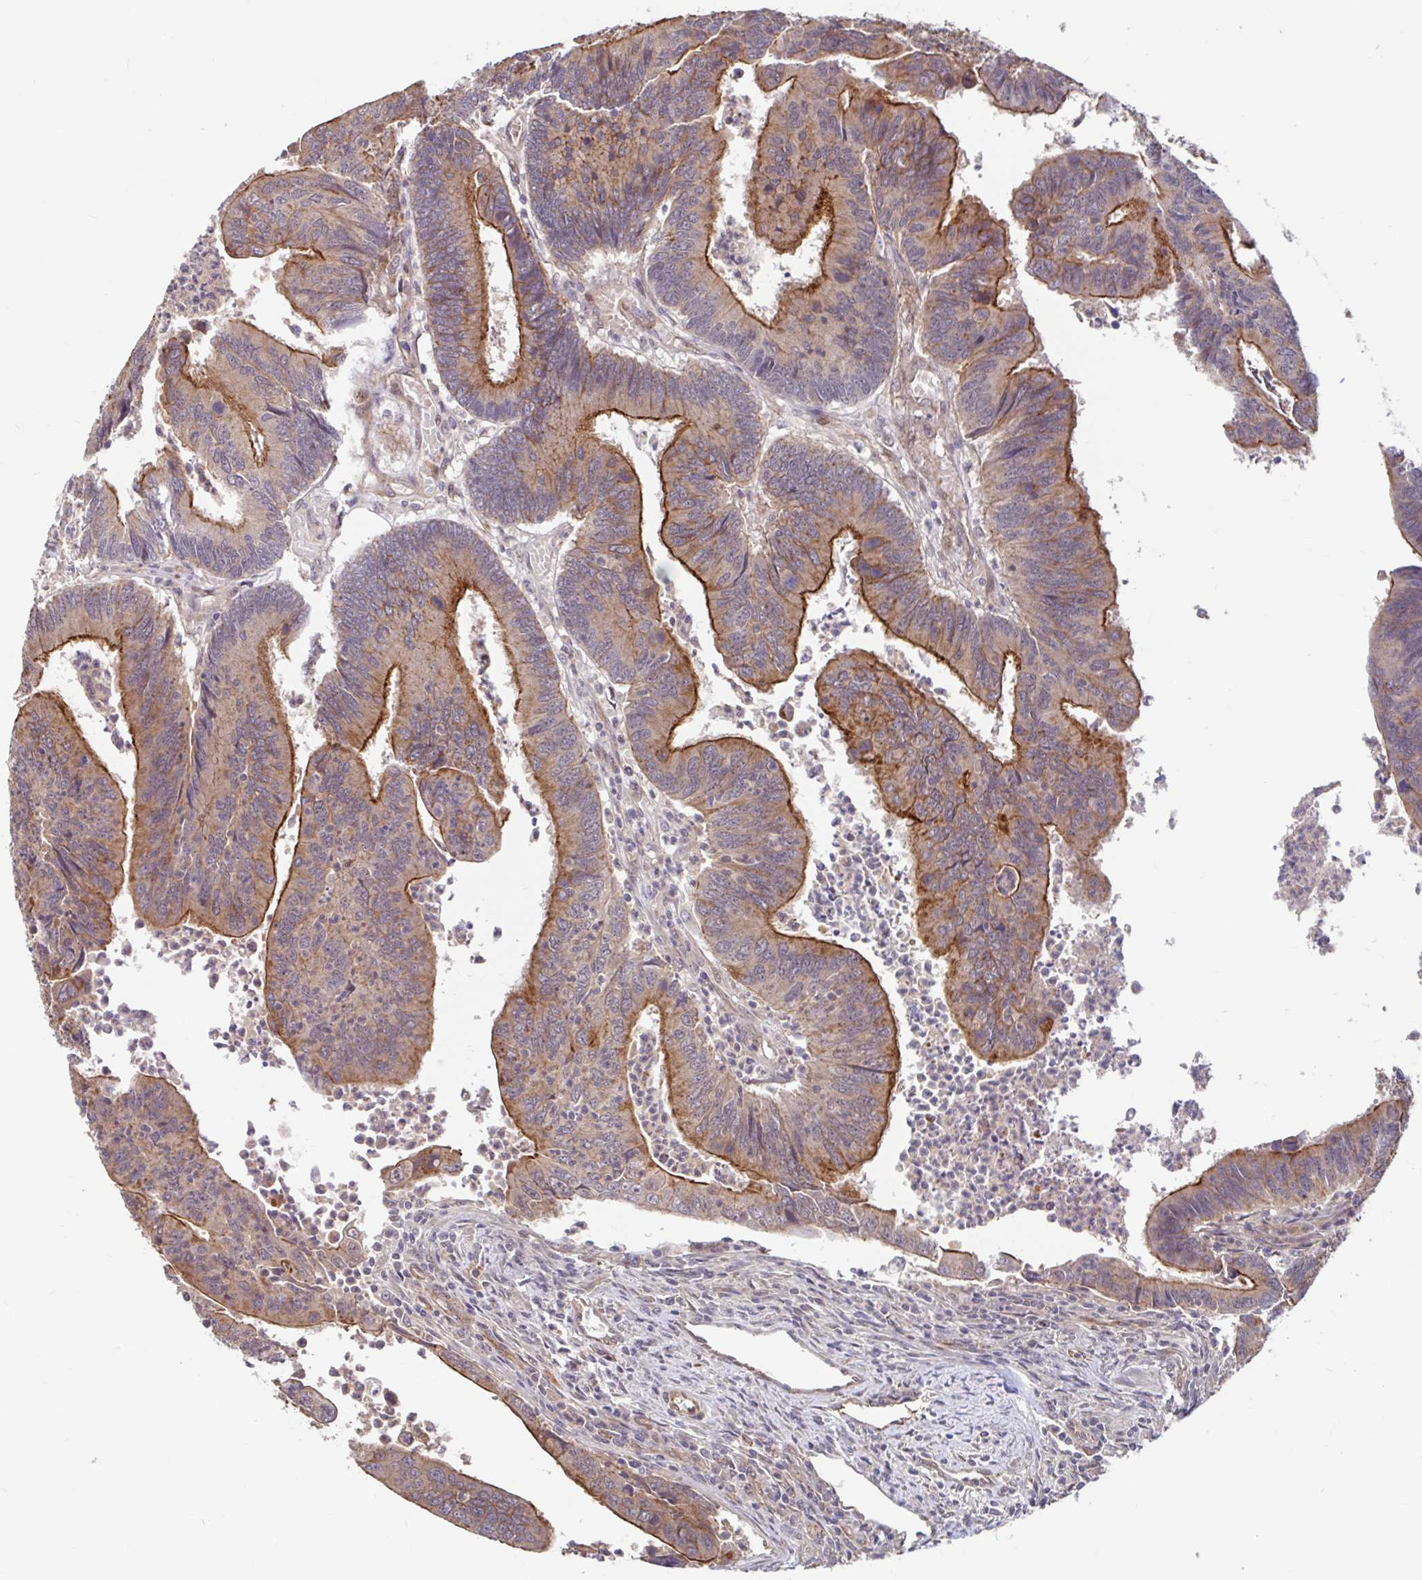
{"staining": {"intensity": "moderate", "quantity": "25%-75%", "location": "cytoplasmic/membranous"}, "tissue": "colorectal cancer", "cell_type": "Tumor cells", "image_type": "cancer", "snomed": [{"axis": "morphology", "description": "Adenocarcinoma, NOS"}, {"axis": "topography", "description": "Colon"}], "caption": "Colorectal cancer stained for a protein demonstrates moderate cytoplasmic/membranous positivity in tumor cells.", "gene": "STYXL1", "patient": {"sex": "female", "age": 67}}